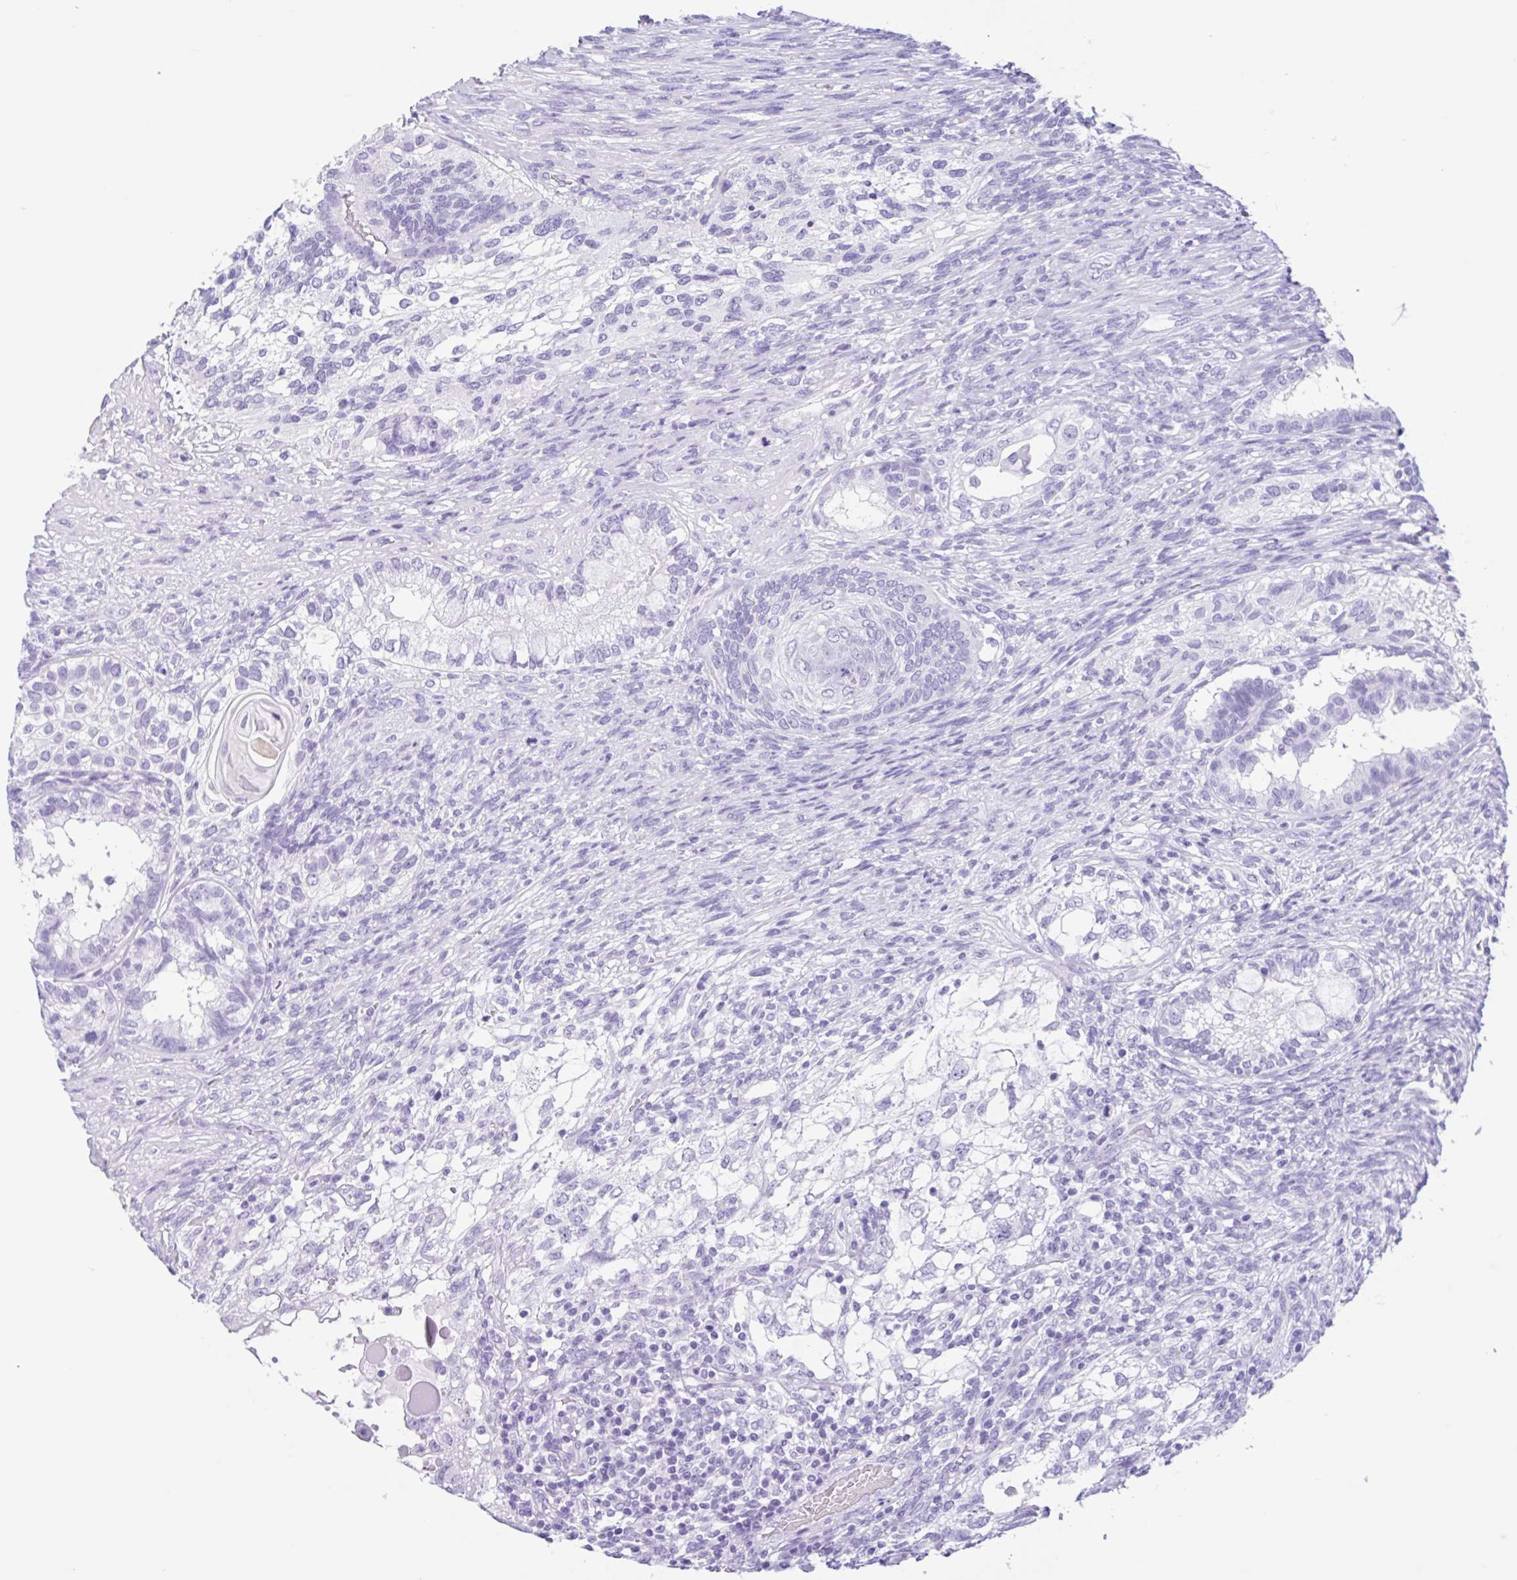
{"staining": {"intensity": "negative", "quantity": "none", "location": "none"}, "tissue": "testis cancer", "cell_type": "Tumor cells", "image_type": "cancer", "snomed": [{"axis": "morphology", "description": "Seminoma, NOS"}, {"axis": "morphology", "description": "Carcinoma, Embryonal, NOS"}, {"axis": "topography", "description": "Testis"}], "caption": "Immunohistochemistry micrograph of neoplastic tissue: testis cancer (seminoma) stained with DAB exhibits no significant protein positivity in tumor cells. (Stains: DAB IHC with hematoxylin counter stain, Microscopy: brightfield microscopy at high magnification).", "gene": "IAPP", "patient": {"sex": "male", "age": 41}}